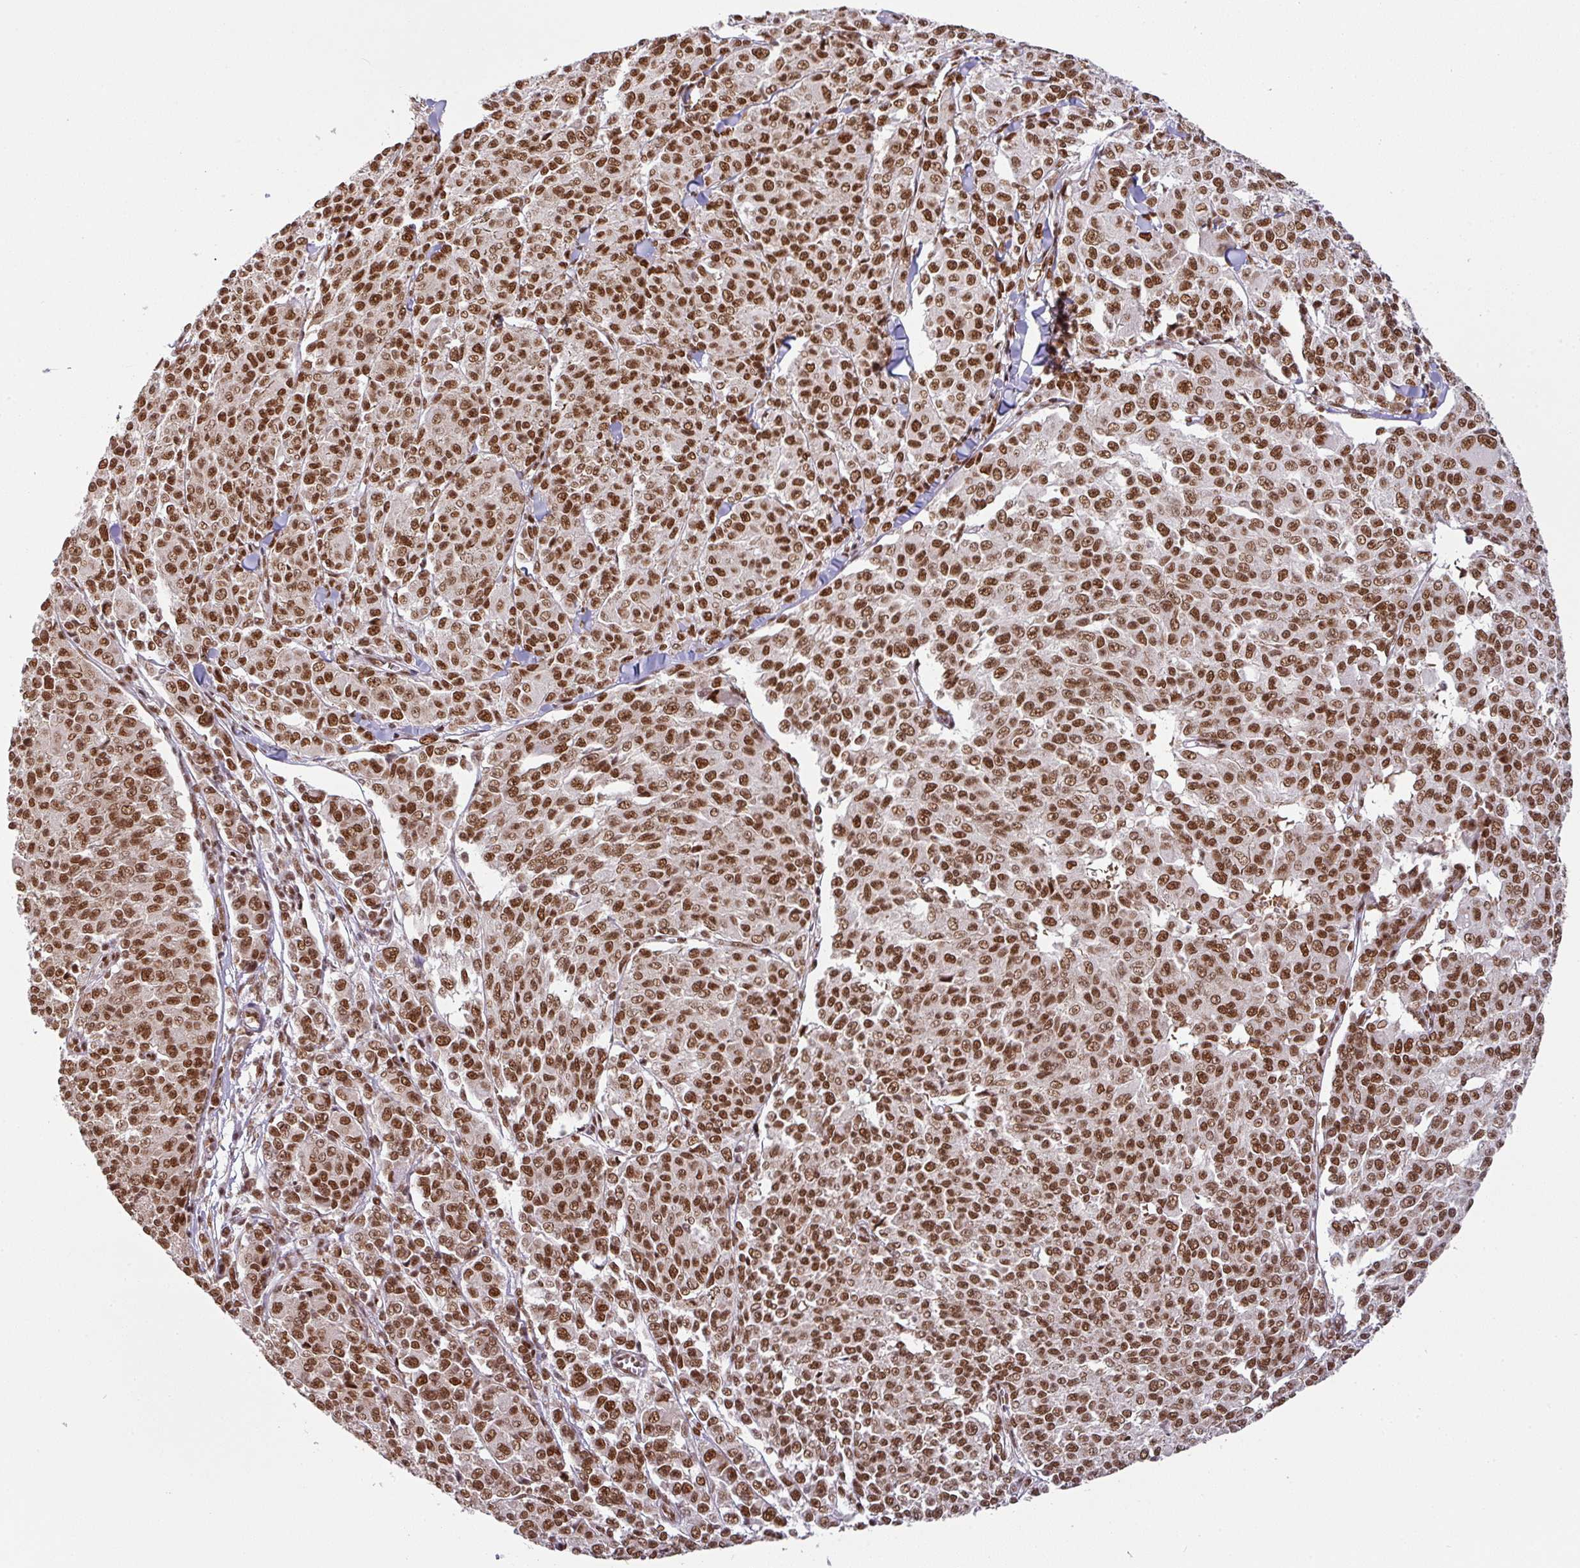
{"staining": {"intensity": "strong", "quantity": ">75%", "location": "nuclear"}, "tissue": "melanoma", "cell_type": "Tumor cells", "image_type": "cancer", "snomed": [{"axis": "morphology", "description": "Malignant melanoma, NOS"}, {"axis": "topography", "description": "Skin"}], "caption": "Immunohistochemical staining of human melanoma shows high levels of strong nuclear protein staining in about >75% of tumor cells. (IHC, brightfield microscopy, high magnification).", "gene": "NCOA5", "patient": {"sex": "female", "age": 52}}